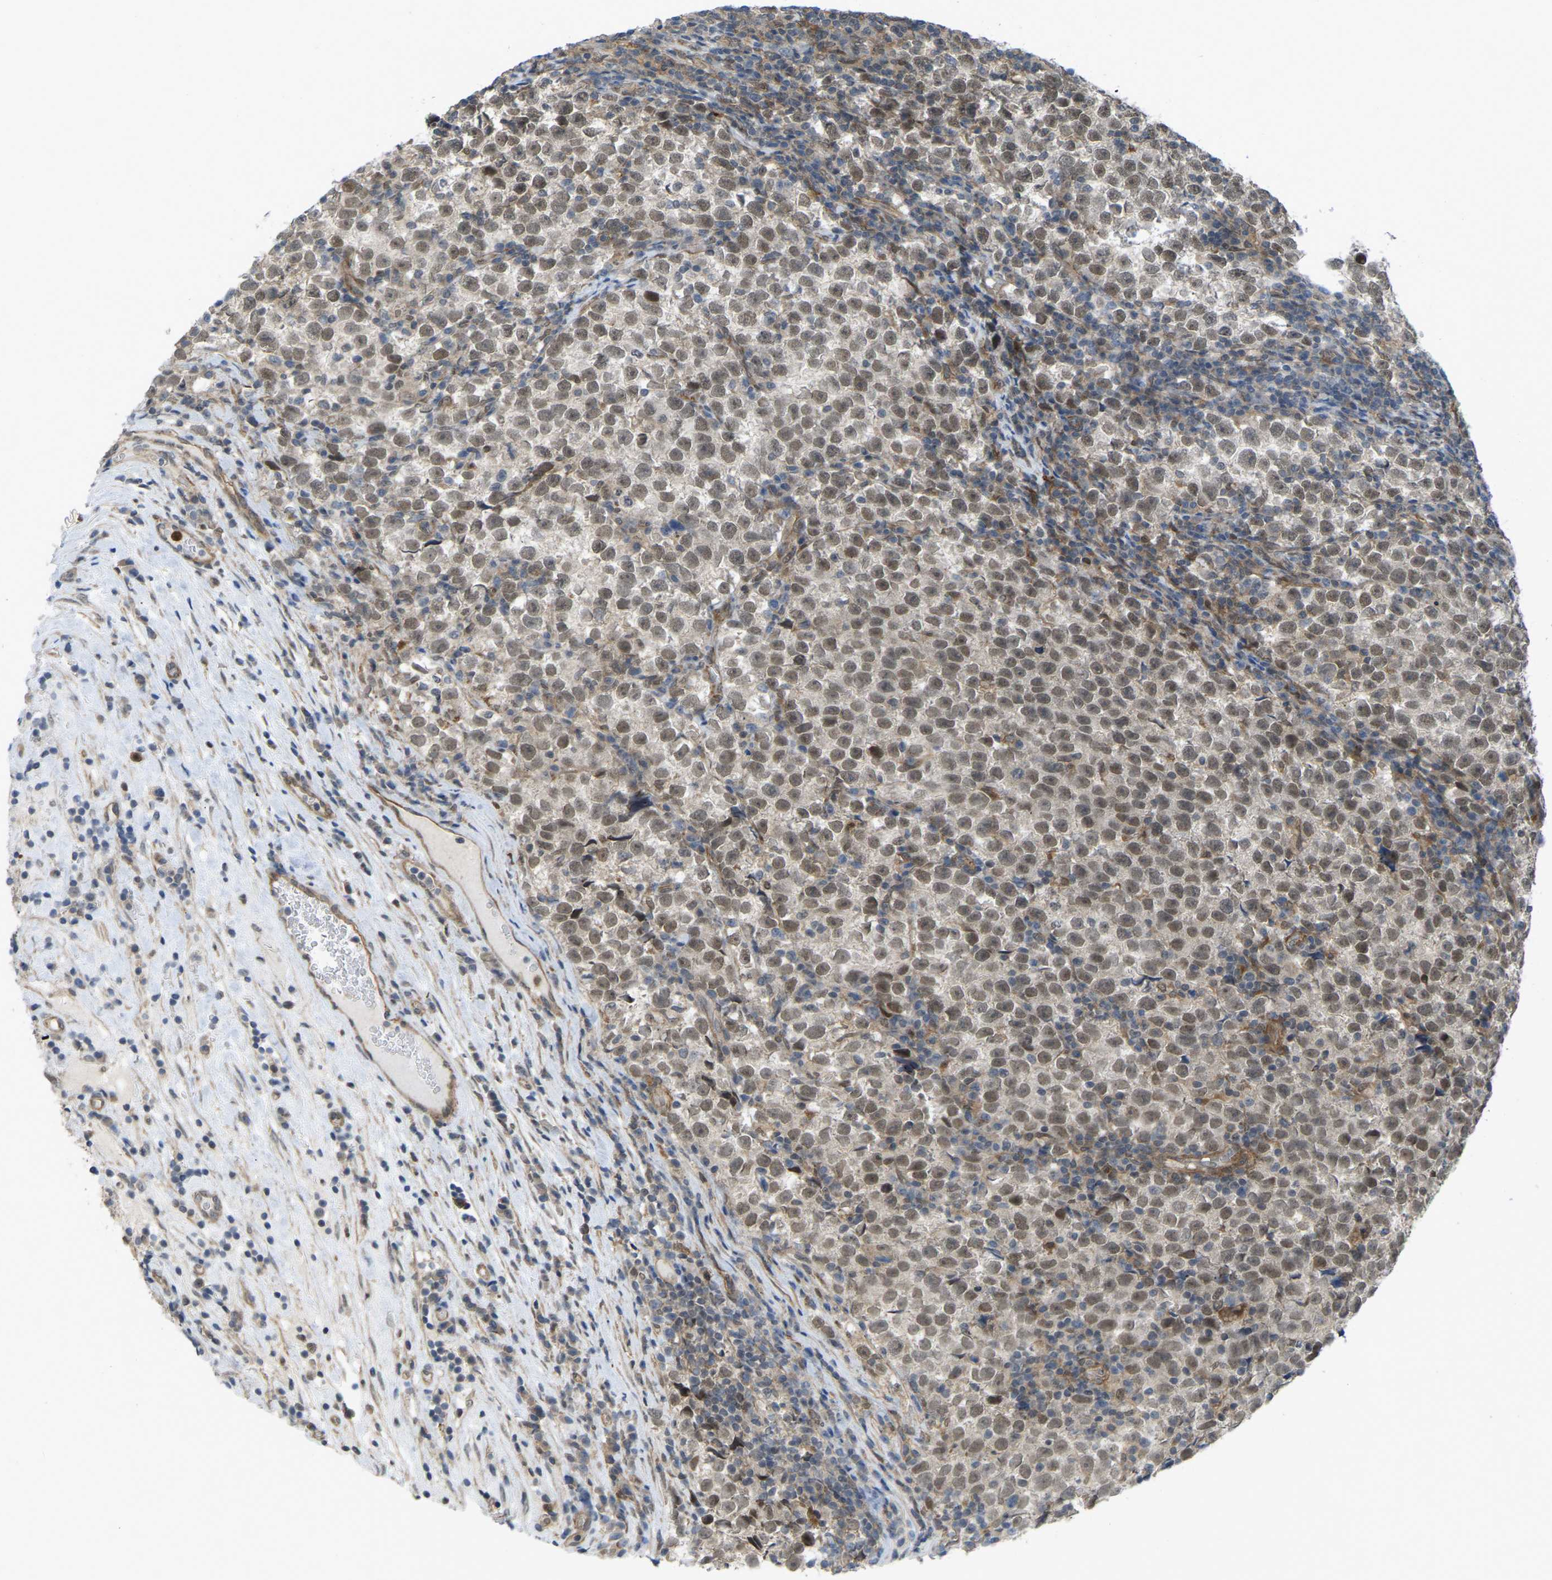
{"staining": {"intensity": "moderate", "quantity": ">75%", "location": "nuclear"}, "tissue": "testis cancer", "cell_type": "Tumor cells", "image_type": "cancer", "snomed": [{"axis": "morphology", "description": "Normal tissue, NOS"}, {"axis": "morphology", "description": "Seminoma, NOS"}, {"axis": "topography", "description": "Testis"}], "caption": "An immunohistochemistry (IHC) image of neoplastic tissue is shown. Protein staining in brown labels moderate nuclear positivity in testis cancer (seminoma) within tumor cells. Immunohistochemistry stains the protein of interest in brown and the nuclei are stained blue.", "gene": "SERPINB5", "patient": {"sex": "male", "age": 43}}